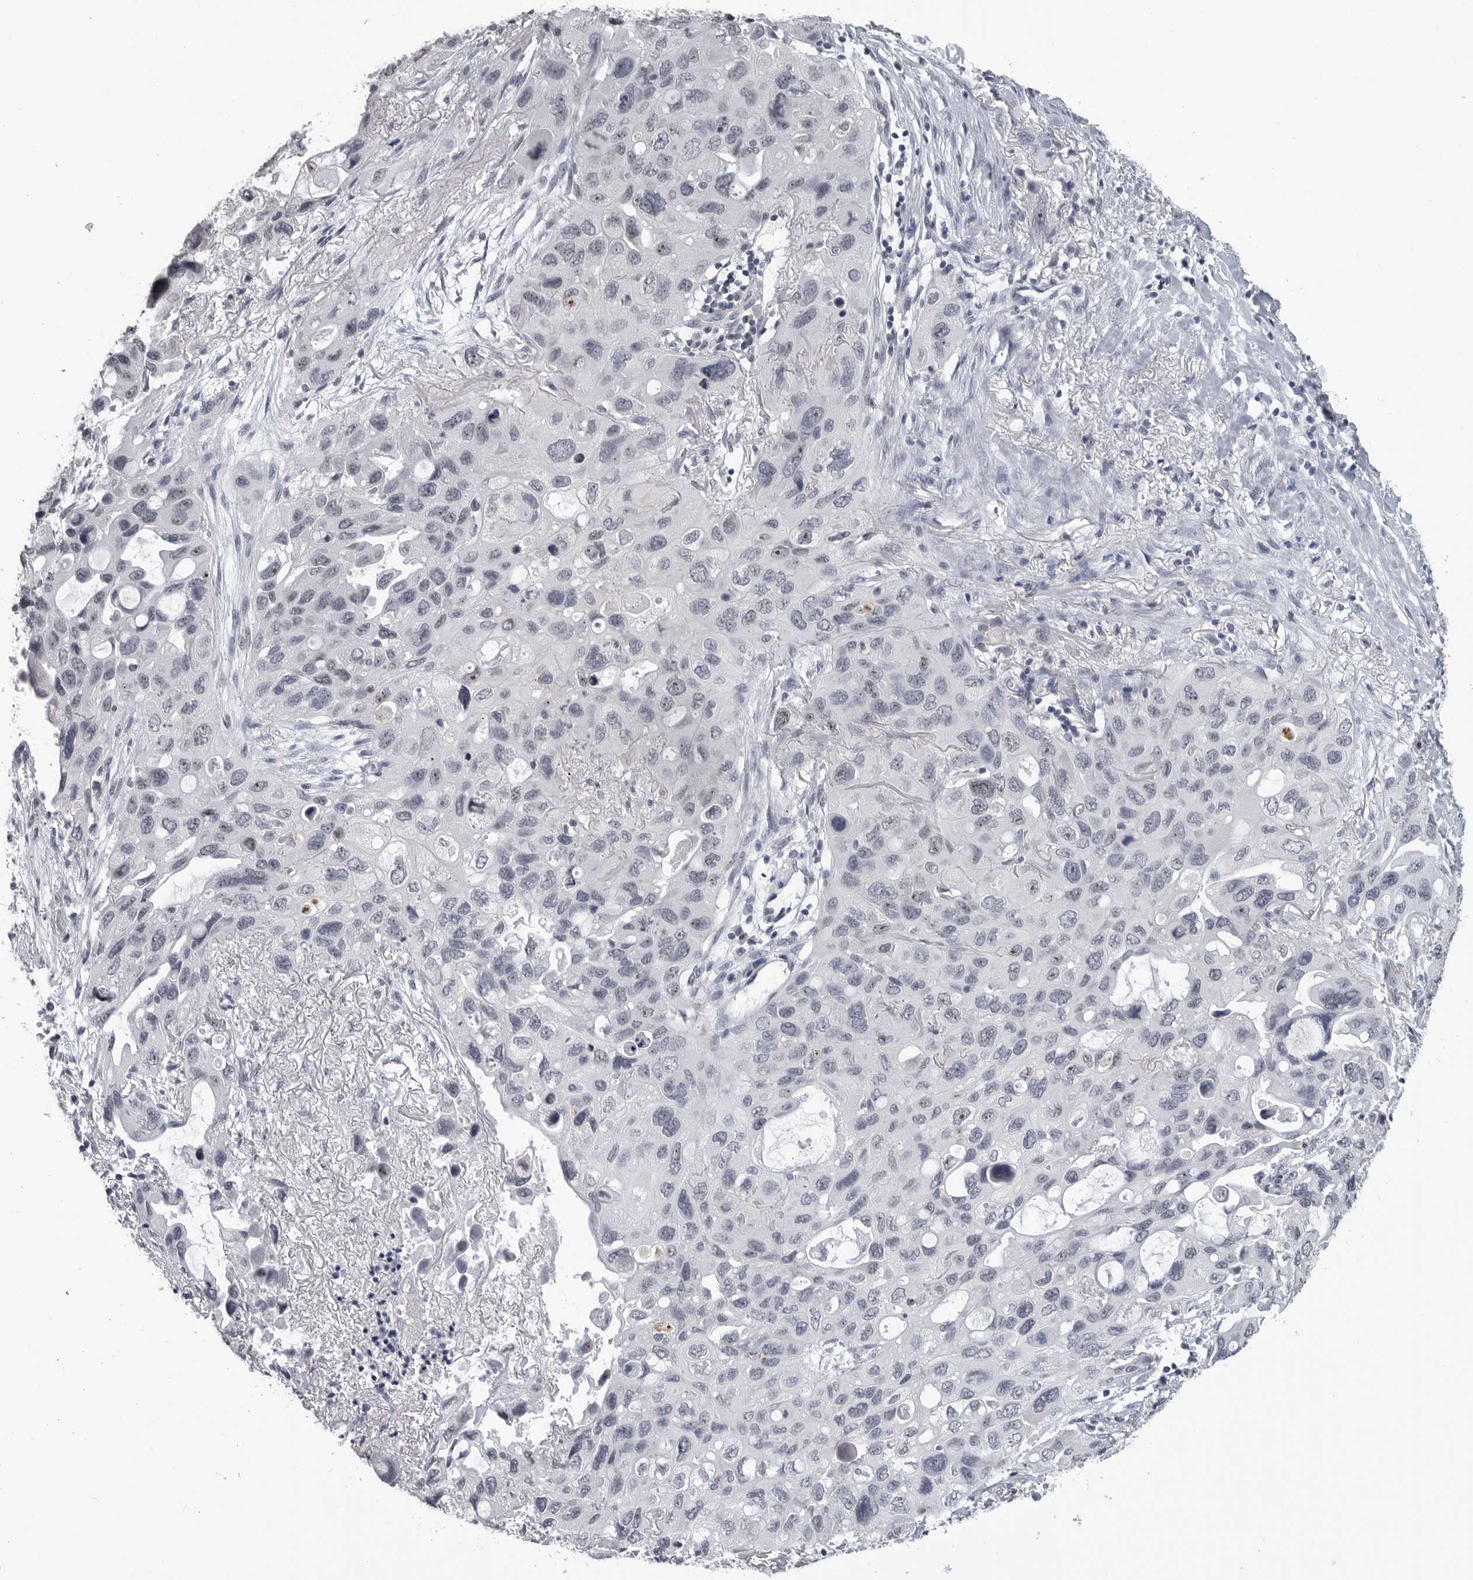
{"staining": {"intensity": "negative", "quantity": "none", "location": "none"}, "tissue": "lung cancer", "cell_type": "Tumor cells", "image_type": "cancer", "snomed": [{"axis": "morphology", "description": "Squamous cell carcinoma, NOS"}, {"axis": "topography", "description": "Lung"}], "caption": "DAB immunohistochemical staining of lung cancer (squamous cell carcinoma) shows no significant expression in tumor cells.", "gene": "DDX54", "patient": {"sex": "female", "age": 73}}